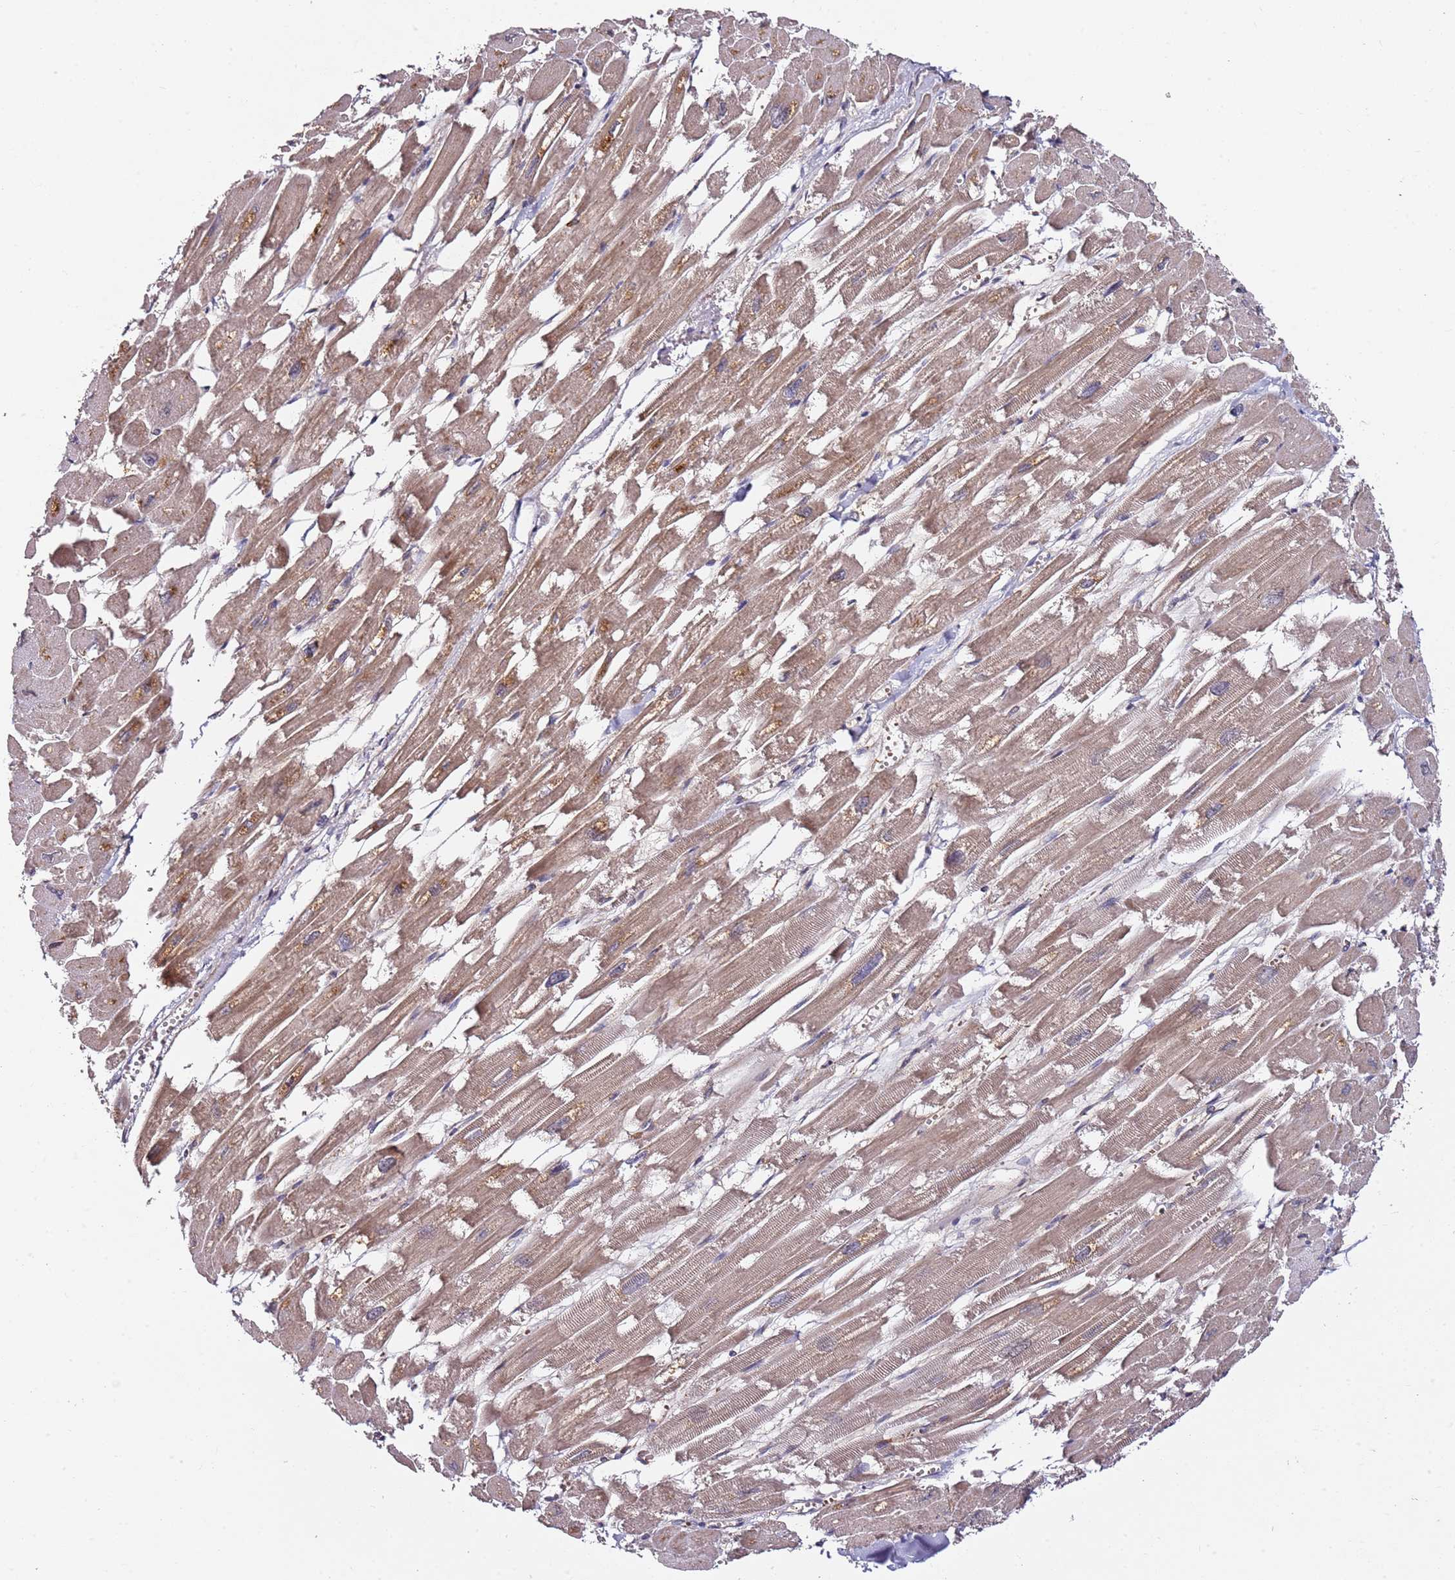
{"staining": {"intensity": "moderate", "quantity": "25%-75%", "location": "cytoplasmic/membranous"}, "tissue": "heart muscle", "cell_type": "Cardiomyocytes", "image_type": "normal", "snomed": [{"axis": "morphology", "description": "Normal tissue, NOS"}, {"axis": "topography", "description": "Heart"}], "caption": "The histopathology image exhibits immunohistochemical staining of unremarkable heart muscle. There is moderate cytoplasmic/membranous expression is present in about 25%-75% of cardiomyocytes. The protein is stained brown, and the nuclei are stained in blue (DAB IHC with brightfield microscopy, high magnification).", "gene": "PRMT7", "patient": {"sex": "male", "age": 54}}